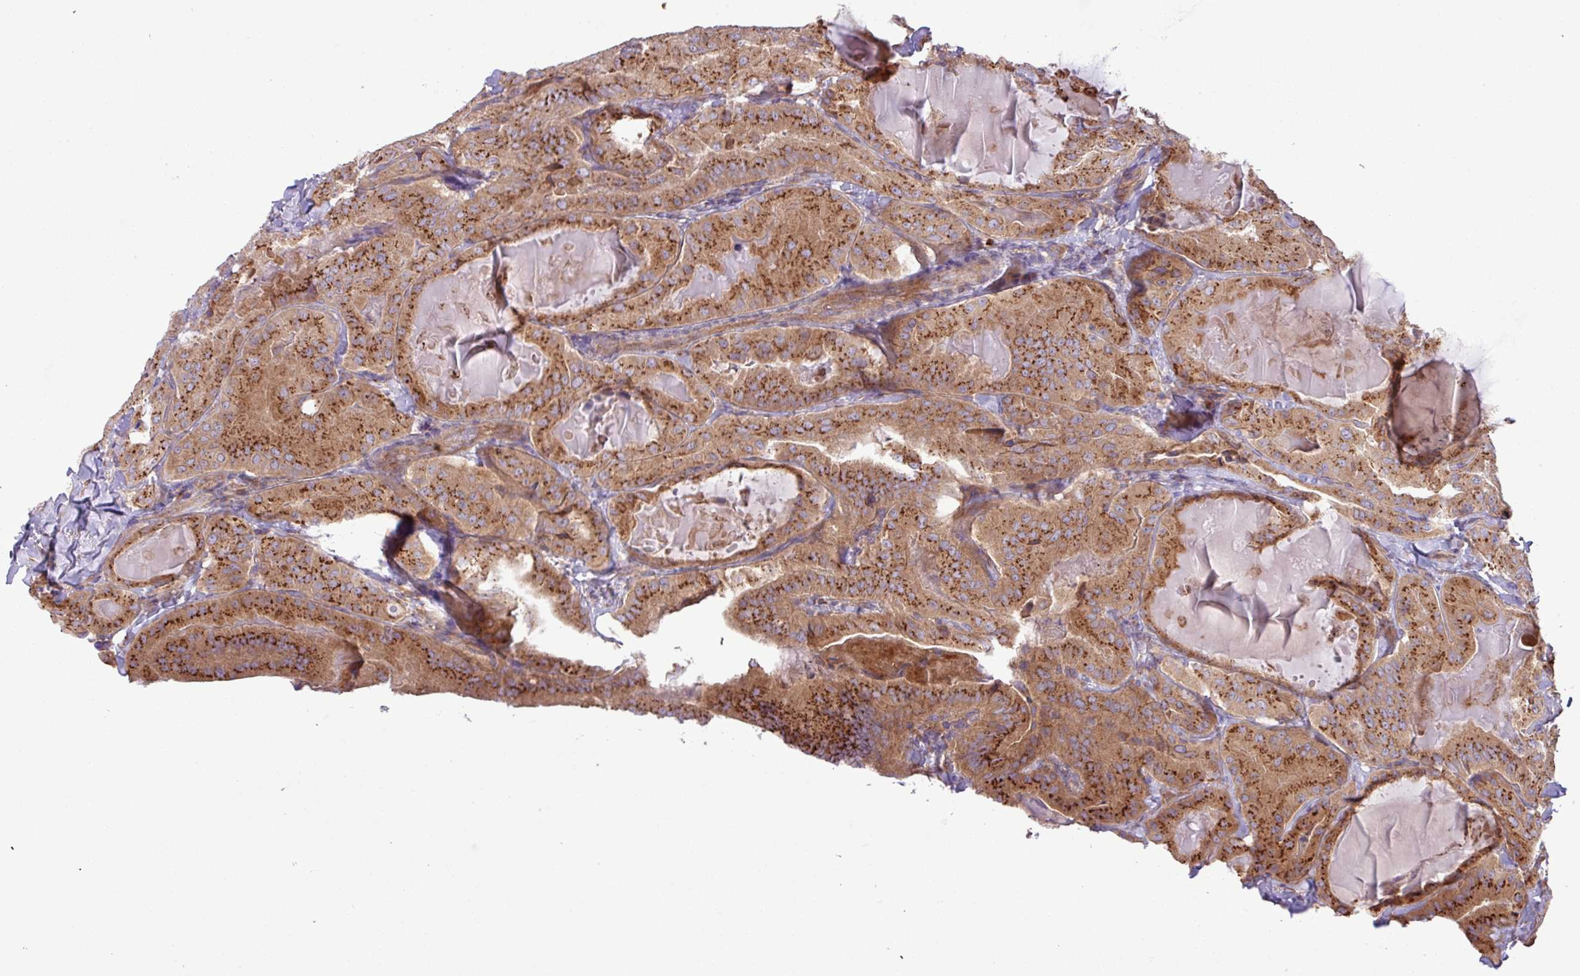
{"staining": {"intensity": "strong", "quantity": ">75%", "location": "cytoplasmic/membranous"}, "tissue": "thyroid cancer", "cell_type": "Tumor cells", "image_type": "cancer", "snomed": [{"axis": "morphology", "description": "Papillary adenocarcinoma, NOS"}, {"axis": "topography", "description": "Thyroid gland"}], "caption": "Tumor cells exhibit strong cytoplasmic/membranous positivity in approximately >75% of cells in thyroid cancer (papillary adenocarcinoma). (DAB (3,3'-diaminobenzidine) IHC with brightfield microscopy, high magnification).", "gene": "RAB19", "patient": {"sex": "female", "age": 68}}